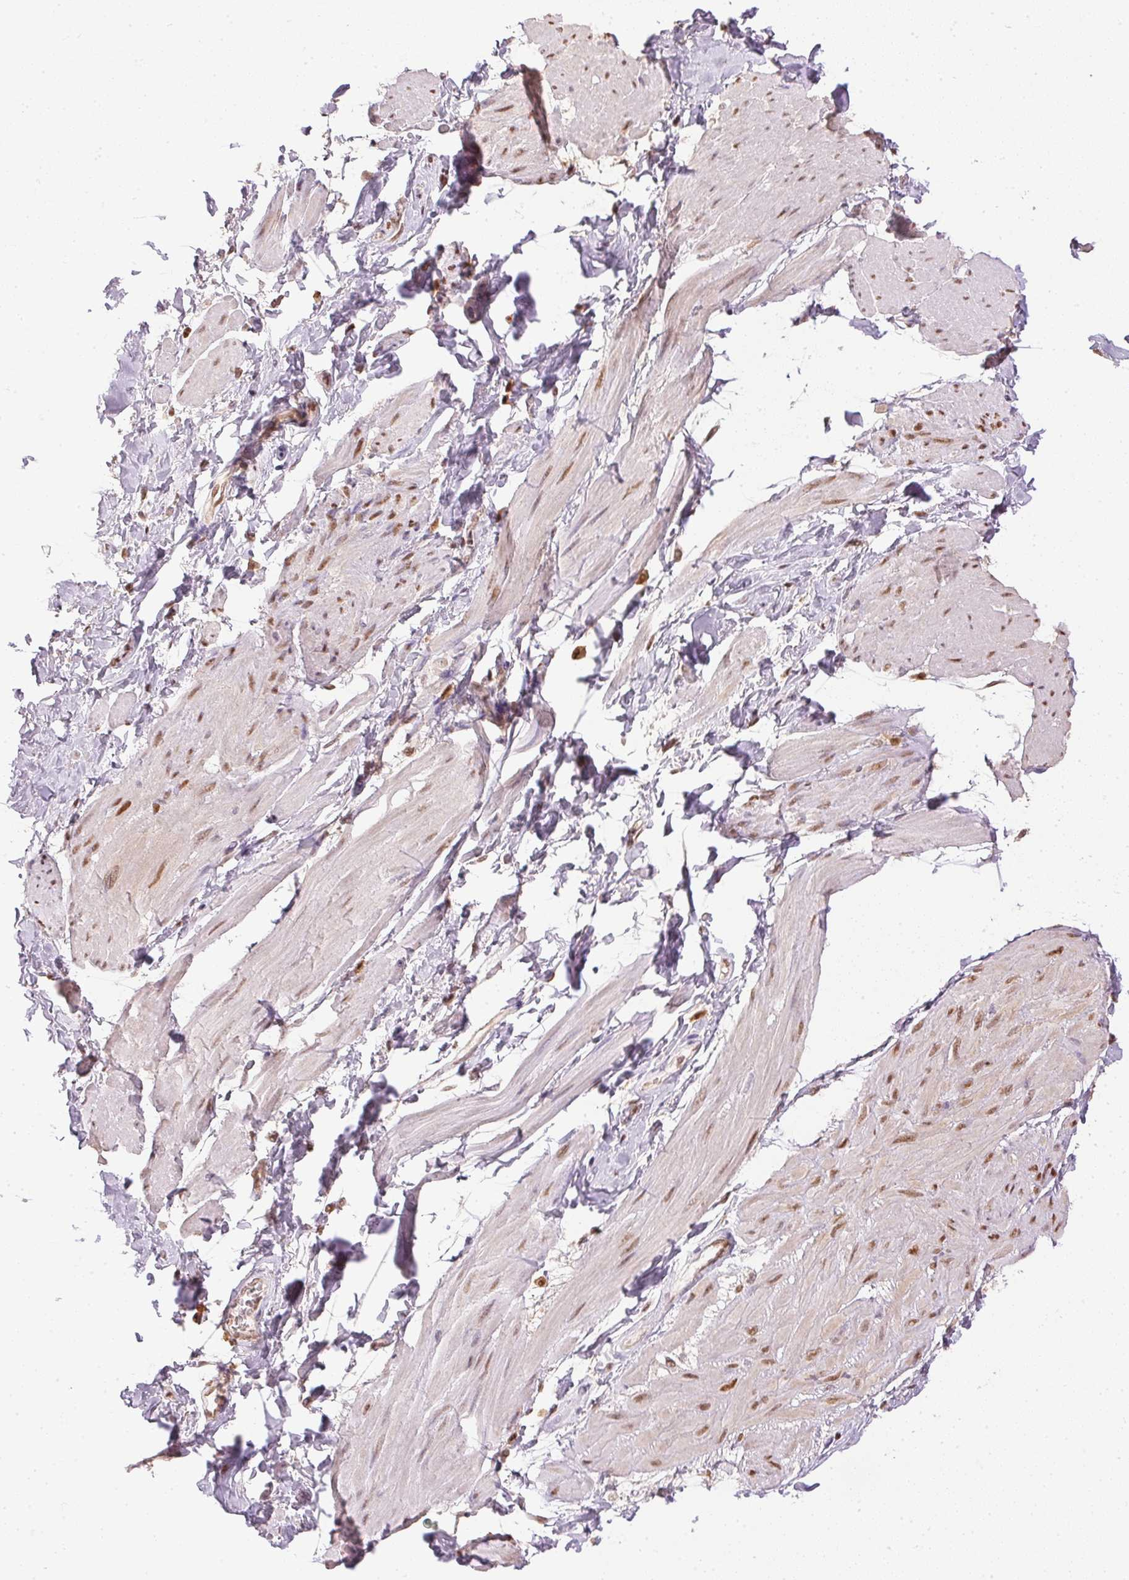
{"staining": {"intensity": "negative", "quantity": "none", "location": "none"}, "tissue": "adipose tissue", "cell_type": "Adipocytes", "image_type": "normal", "snomed": [{"axis": "morphology", "description": "Normal tissue, NOS"}, {"axis": "topography", "description": "Urinary bladder"}, {"axis": "topography", "description": "Peripheral nerve tissue"}], "caption": "Immunohistochemistry histopathology image of benign adipose tissue: adipose tissue stained with DAB (3,3'-diaminobenzidine) reveals no significant protein positivity in adipocytes. (DAB (3,3'-diaminobenzidine) IHC with hematoxylin counter stain).", "gene": "TPI1", "patient": {"sex": "female", "age": 60}}